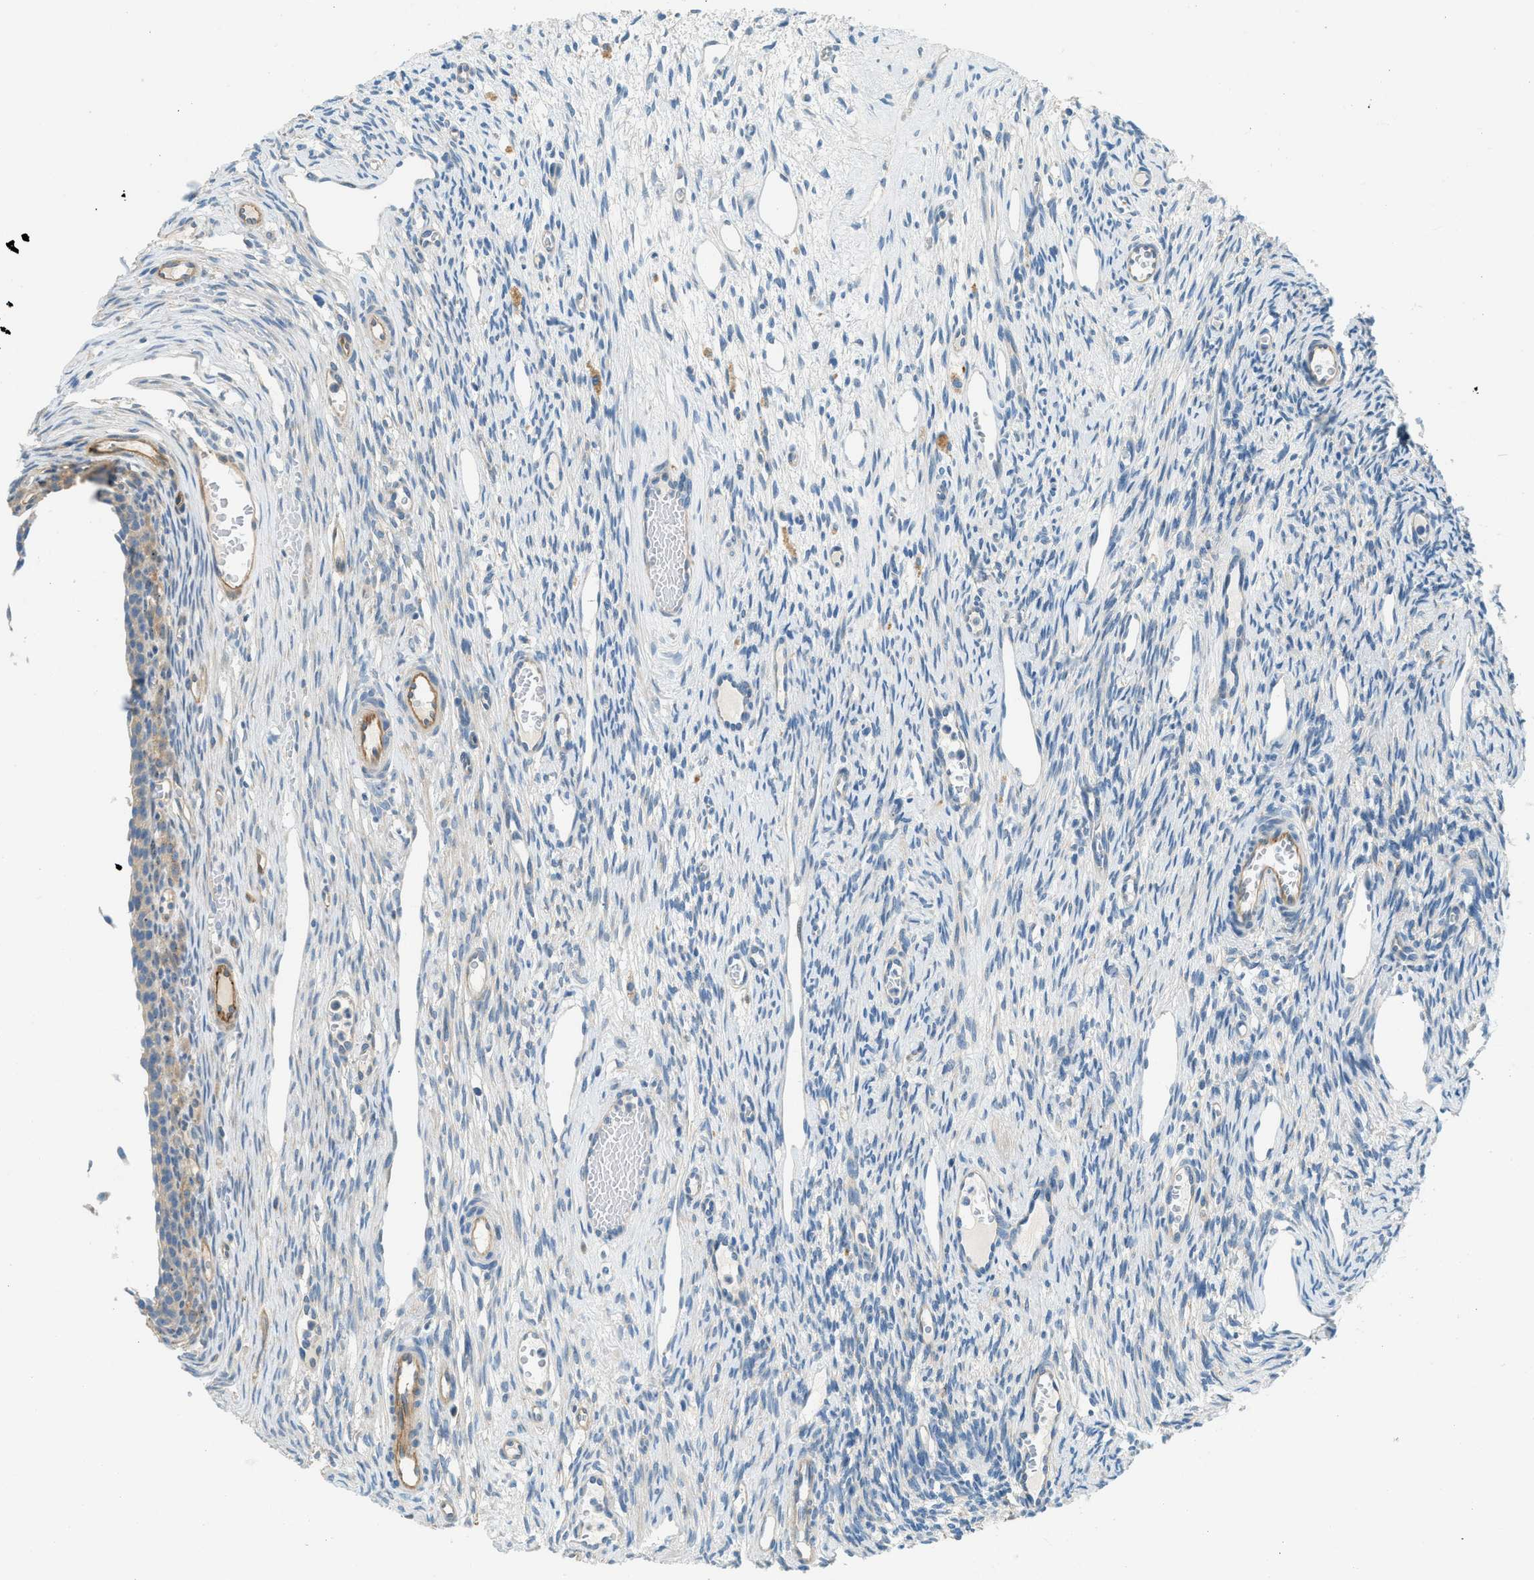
{"staining": {"intensity": "weak", "quantity": "<25%", "location": "cytoplasmic/membranous"}, "tissue": "ovary", "cell_type": "Follicle cells", "image_type": "normal", "snomed": [{"axis": "morphology", "description": "Normal tissue, NOS"}, {"axis": "topography", "description": "Ovary"}], "caption": "Ovary stained for a protein using IHC reveals no staining follicle cells.", "gene": "ZNF367", "patient": {"sex": "female", "age": 33}}